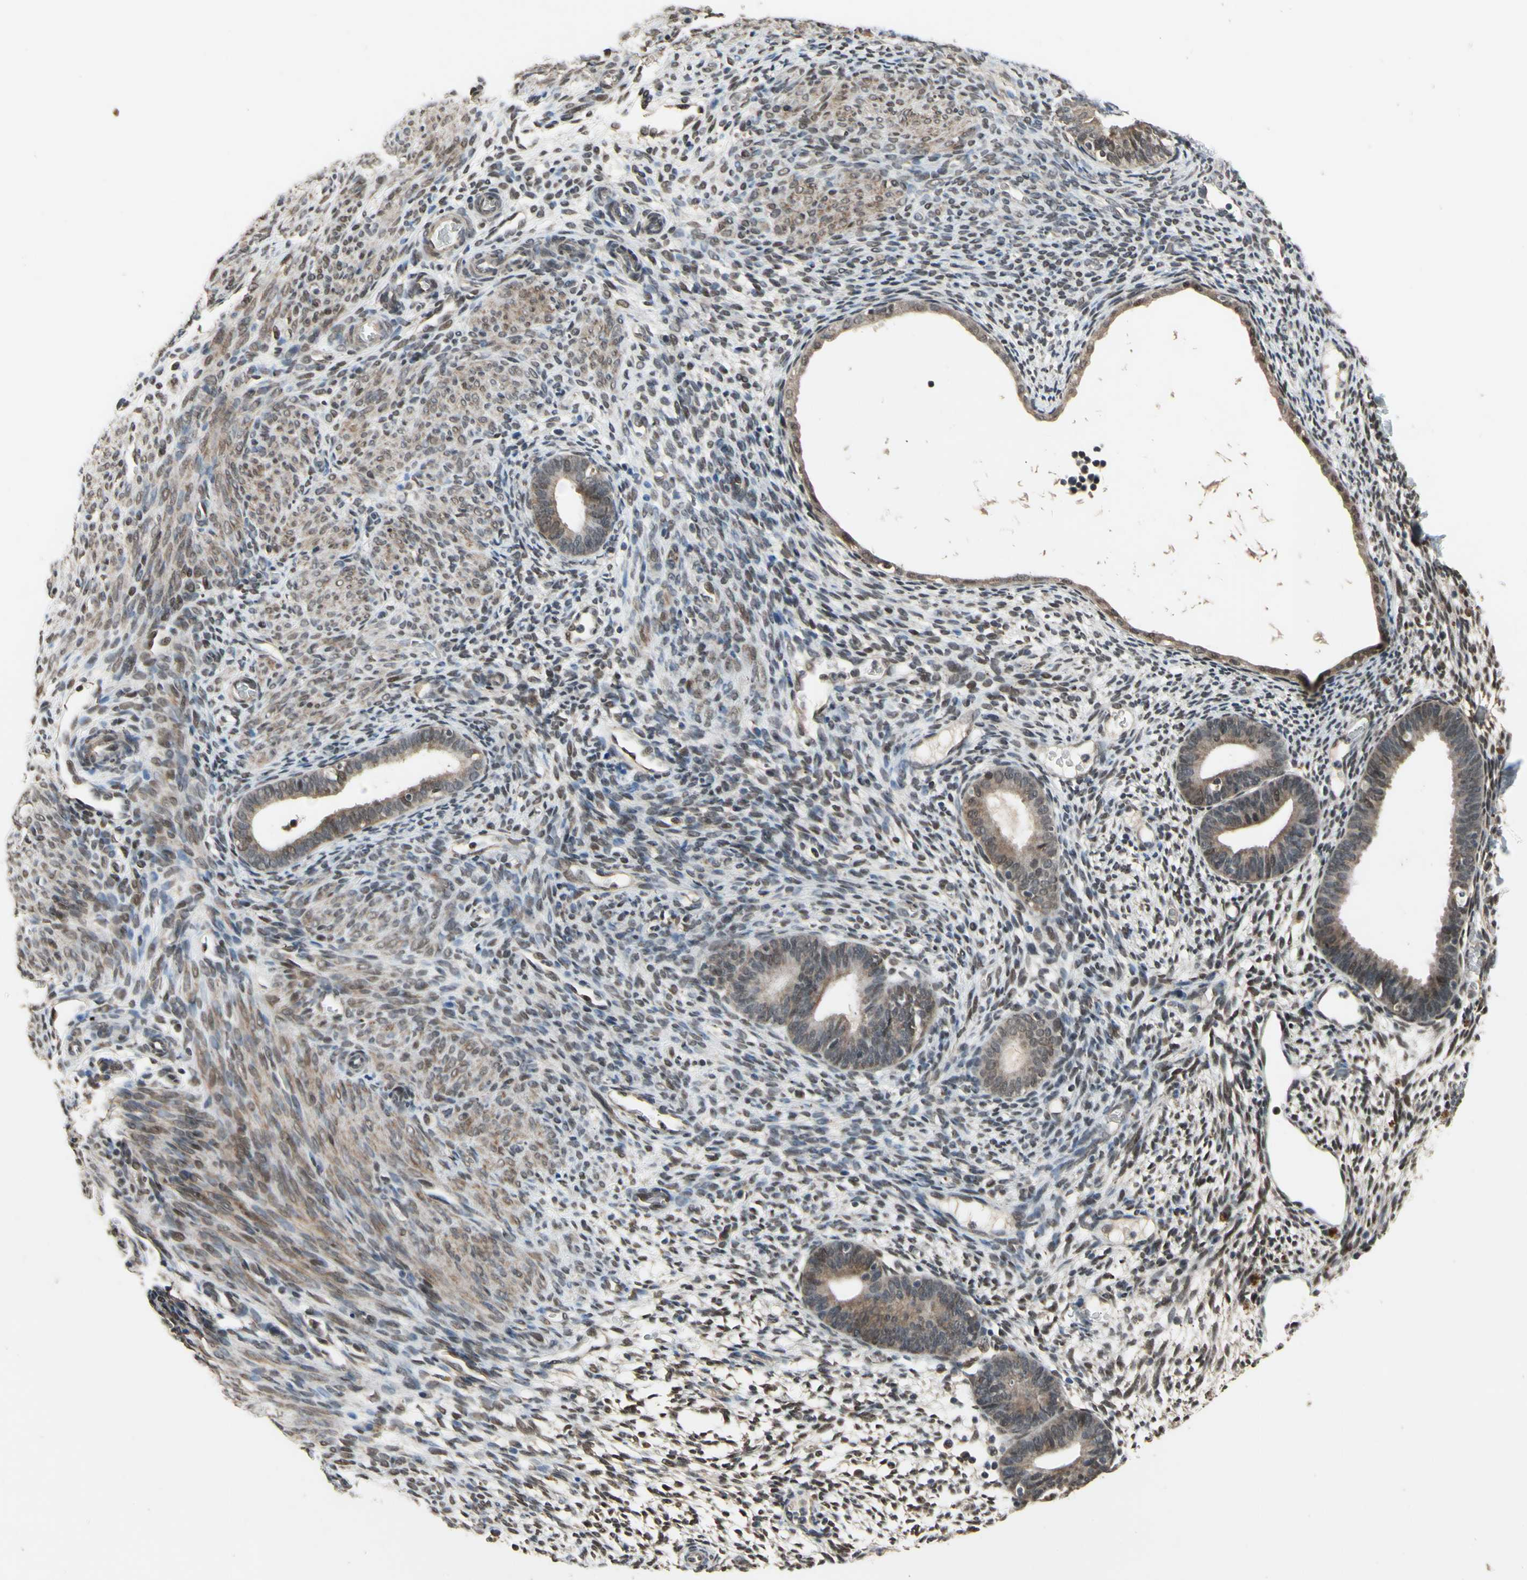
{"staining": {"intensity": "moderate", "quantity": "25%-75%", "location": "nuclear"}, "tissue": "endometrium", "cell_type": "Cells in endometrial stroma", "image_type": "normal", "snomed": [{"axis": "morphology", "description": "Normal tissue, NOS"}, {"axis": "morphology", "description": "Atrophy, NOS"}, {"axis": "topography", "description": "Uterus"}, {"axis": "topography", "description": "Endometrium"}], "caption": "This photomicrograph reveals immunohistochemistry (IHC) staining of unremarkable human endometrium, with medium moderate nuclear staining in approximately 25%-75% of cells in endometrial stroma.", "gene": "ZNF174", "patient": {"sex": "female", "age": 68}}